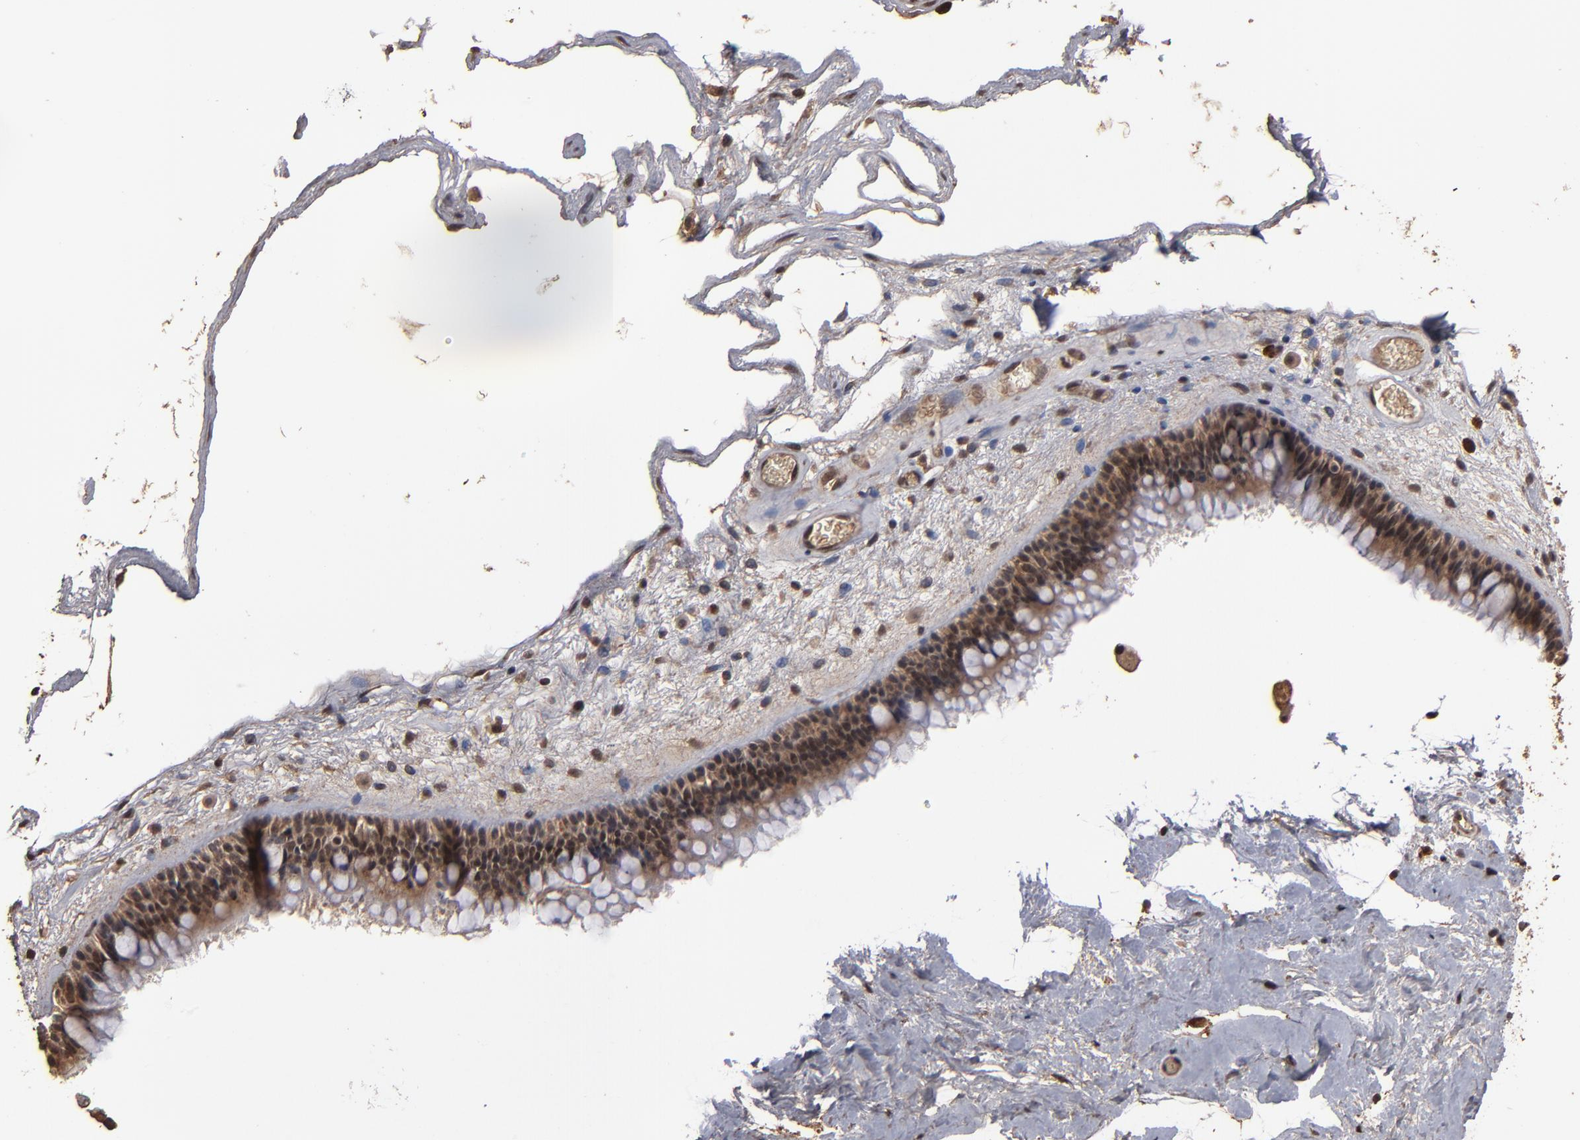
{"staining": {"intensity": "moderate", "quantity": ">75%", "location": "cytoplasmic/membranous"}, "tissue": "nasopharynx", "cell_type": "Respiratory epithelial cells", "image_type": "normal", "snomed": [{"axis": "morphology", "description": "Normal tissue, NOS"}, {"axis": "morphology", "description": "Inflammation, NOS"}, {"axis": "topography", "description": "Nasopharynx"}], "caption": "Respiratory epithelial cells exhibit medium levels of moderate cytoplasmic/membranous expression in approximately >75% of cells in unremarkable nasopharynx.", "gene": "NXF2B", "patient": {"sex": "male", "age": 48}}